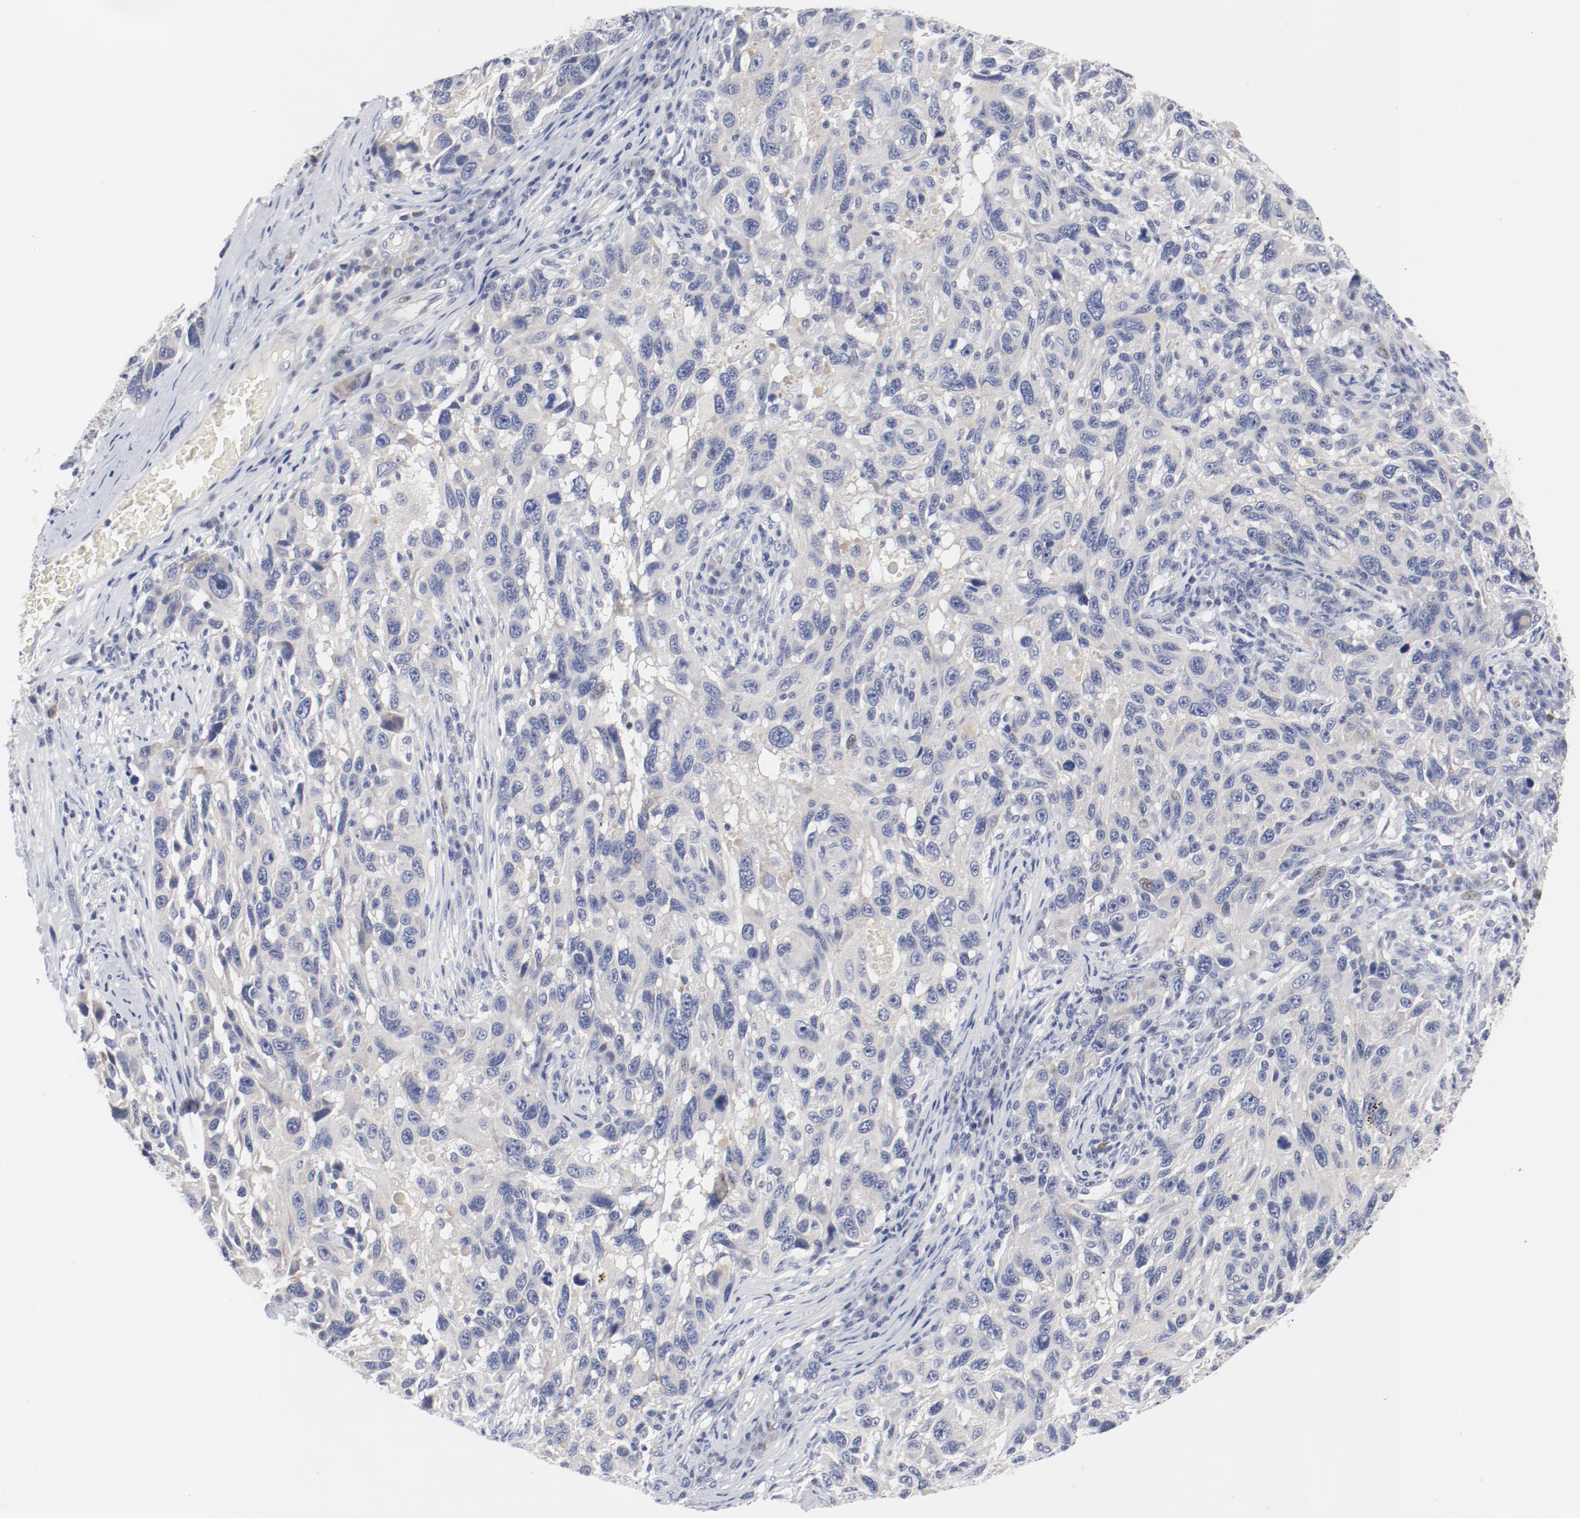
{"staining": {"intensity": "negative", "quantity": "none", "location": "none"}, "tissue": "melanoma", "cell_type": "Tumor cells", "image_type": "cancer", "snomed": [{"axis": "morphology", "description": "Malignant melanoma, NOS"}, {"axis": "topography", "description": "Skin"}], "caption": "This is an immunohistochemistry (IHC) image of malignant melanoma. There is no staining in tumor cells.", "gene": "KCNK13", "patient": {"sex": "male", "age": 53}}